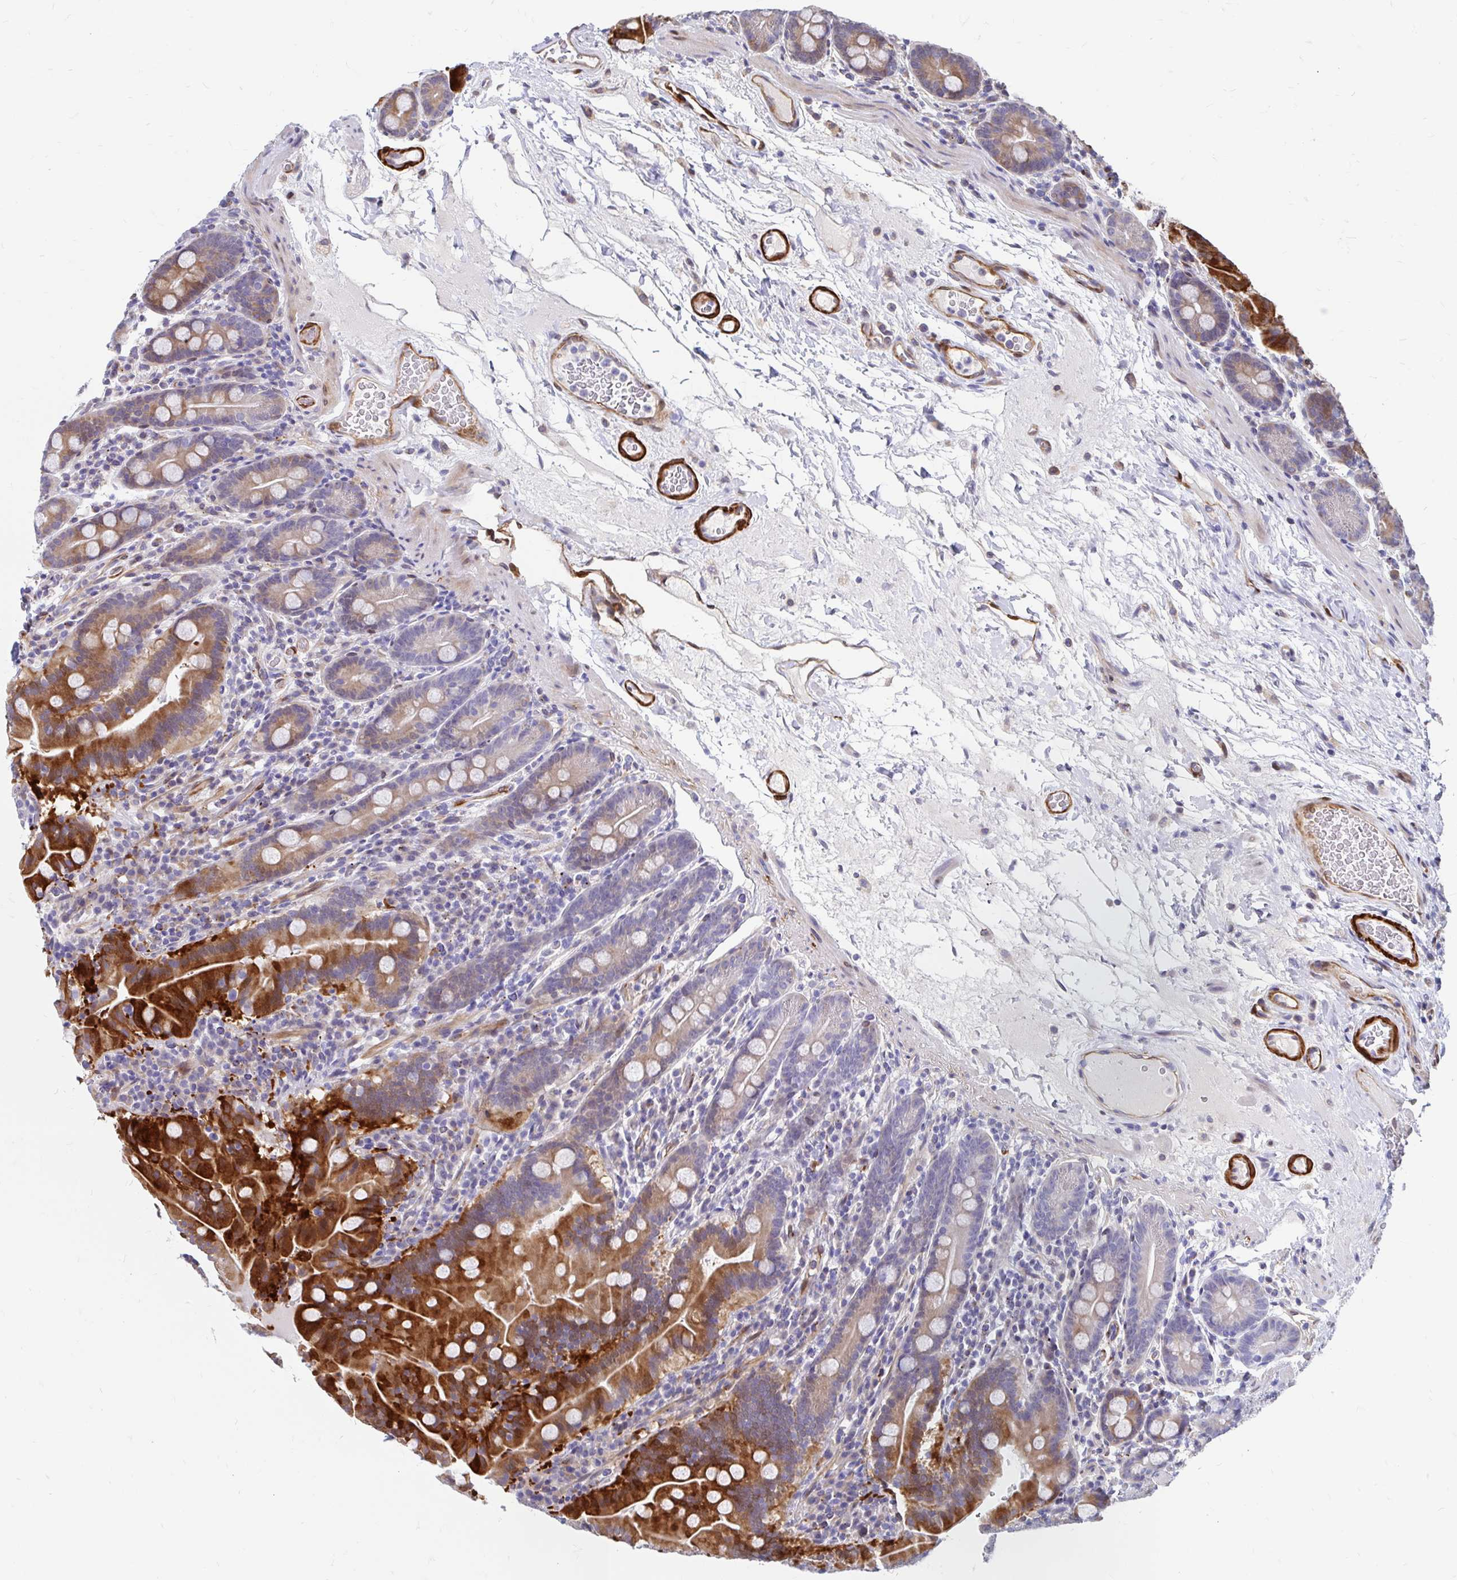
{"staining": {"intensity": "strong", "quantity": "25%-75%", "location": "cytoplasmic/membranous"}, "tissue": "small intestine", "cell_type": "Glandular cells", "image_type": "normal", "snomed": [{"axis": "morphology", "description": "Normal tissue, NOS"}, {"axis": "topography", "description": "Small intestine"}], "caption": "Strong cytoplasmic/membranous protein positivity is appreciated in about 25%-75% of glandular cells in small intestine. The protein of interest is shown in brown color, while the nuclei are stained blue.", "gene": "CDKL1", "patient": {"sex": "male", "age": 26}}